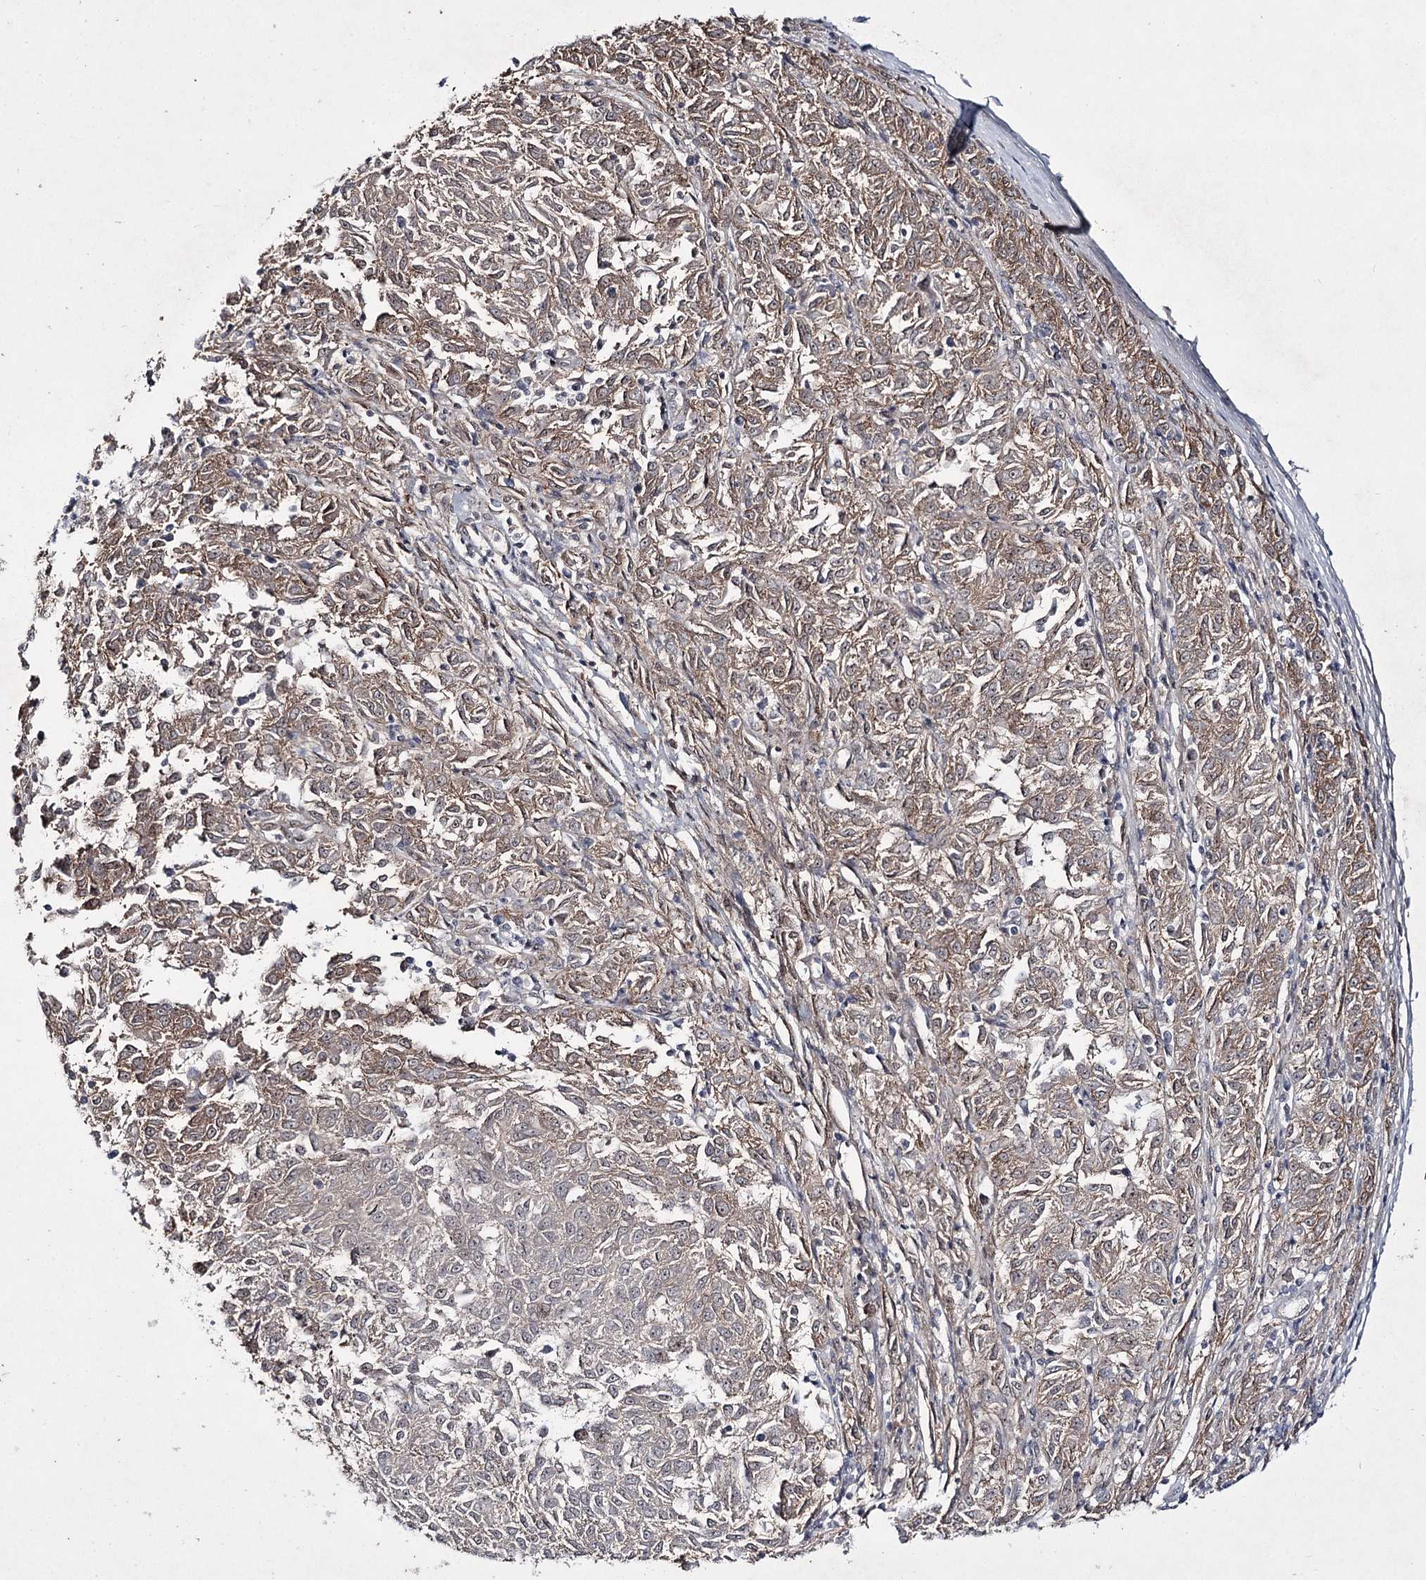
{"staining": {"intensity": "weak", "quantity": "25%-75%", "location": "cytoplasmic/membranous"}, "tissue": "melanoma", "cell_type": "Tumor cells", "image_type": "cancer", "snomed": [{"axis": "morphology", "description": "Malignant melanoma, NOS"}, {"axis": "topography", "description": "Skin"}], "caption": "Brown immunohistochemical staining in melanoma shows weak cytoplasmic/membranous expression in approximately 25%-75% of tumor cells. The staining was performed using DAB, with brown indicating positive protein expression. Nuclei are stained blue with hematoxylin.", "gene": "HOXC11", "patient": {"sex": "female", "age": 72}}